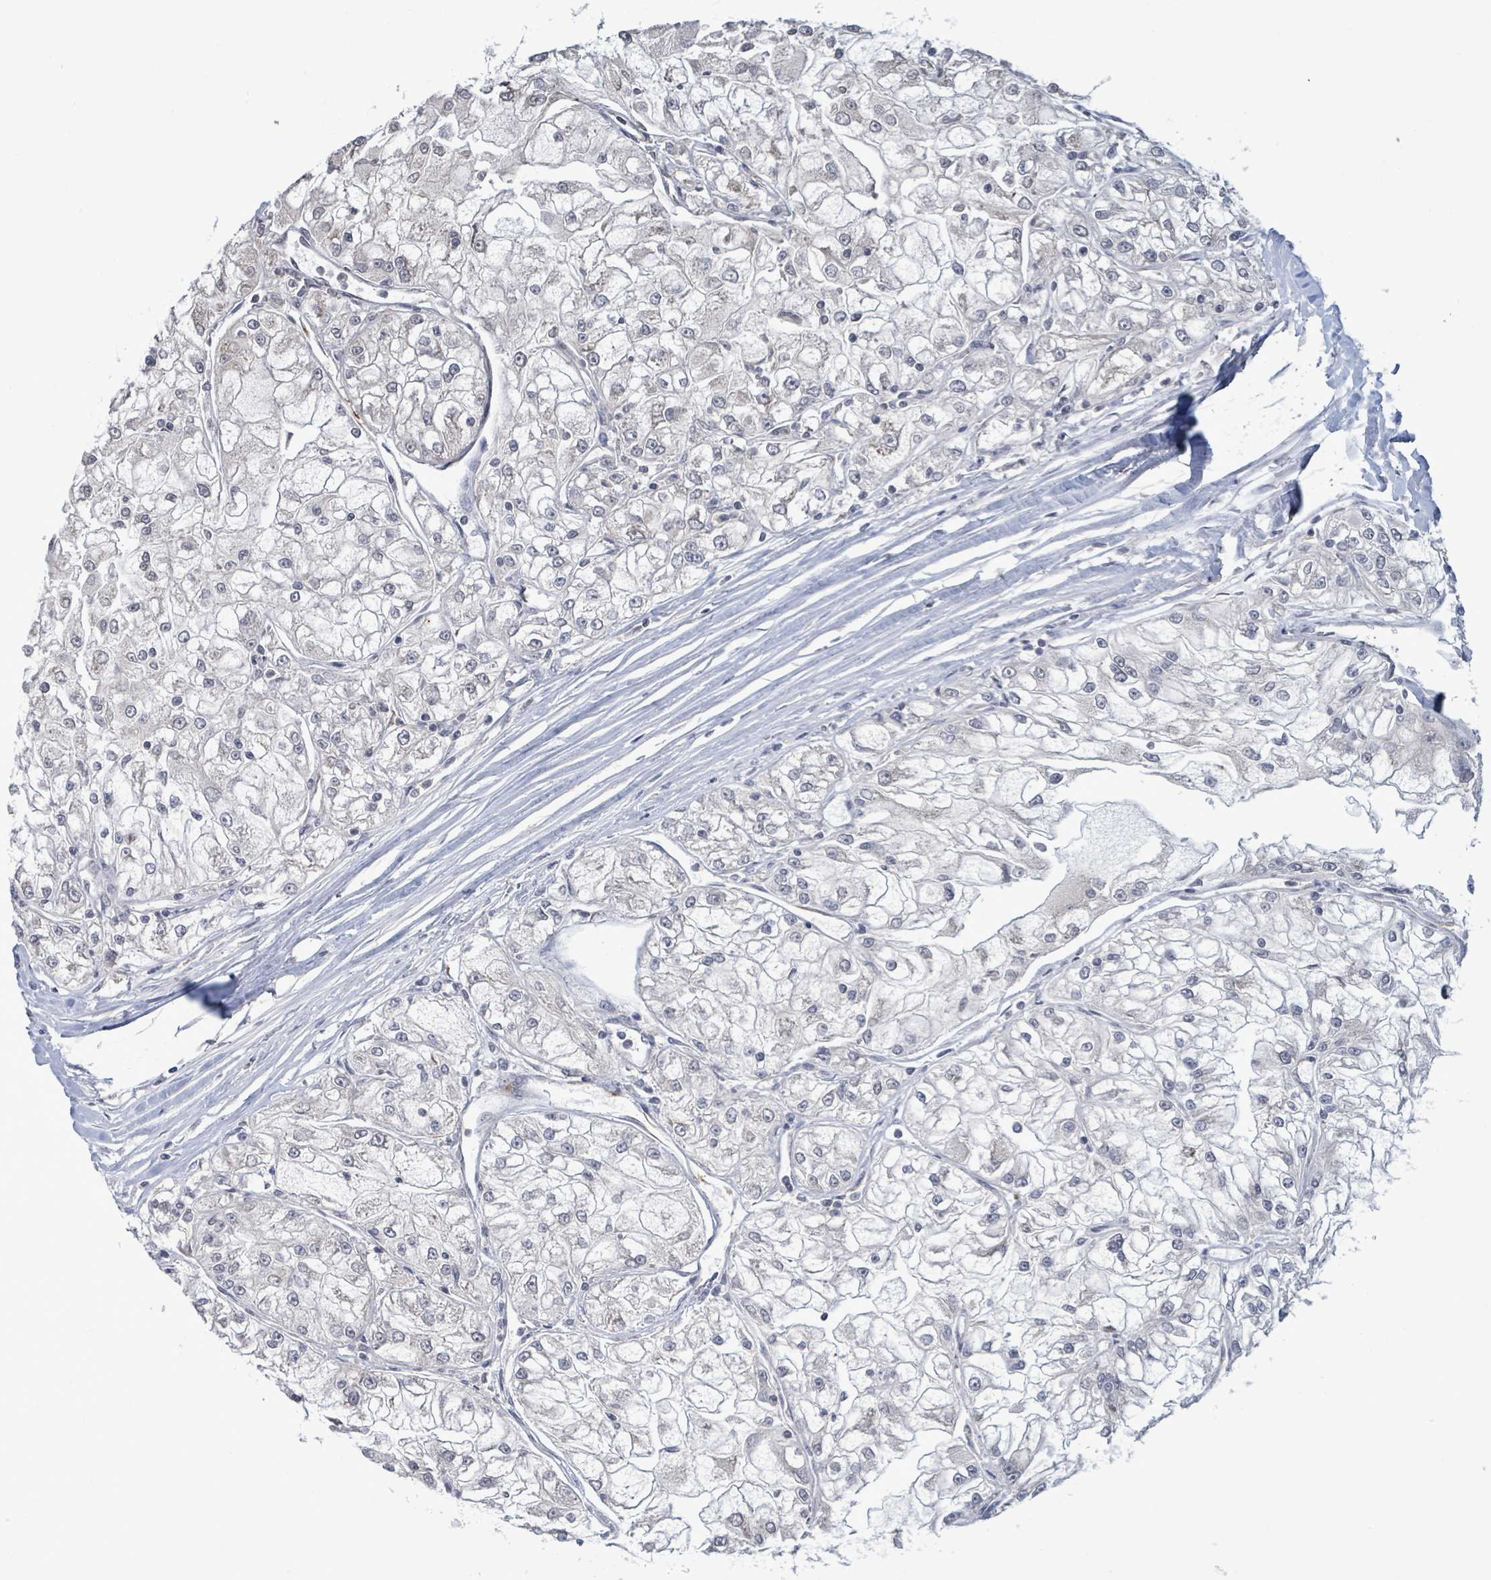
{"staining": {"intensity": "negative", "quantity": "none", "location": "none"}, "tissue": "renal cancer", "cell_type": "Tumor cells", "image_type": "cancer", "snomed": [{"axis": "morphology", "description": "Adenocarcinoma, NOS"}, {"axis": "topography", "description": "Kidney"}], "caption": "DAB (3,3'-diaminobenzidine) immunohistochemical staining of human renal adenocarcinoma exhibits no significant staining in tumor cells.", "gene": "COQ10B", "patient": {"sex": "female", "age": 72}}